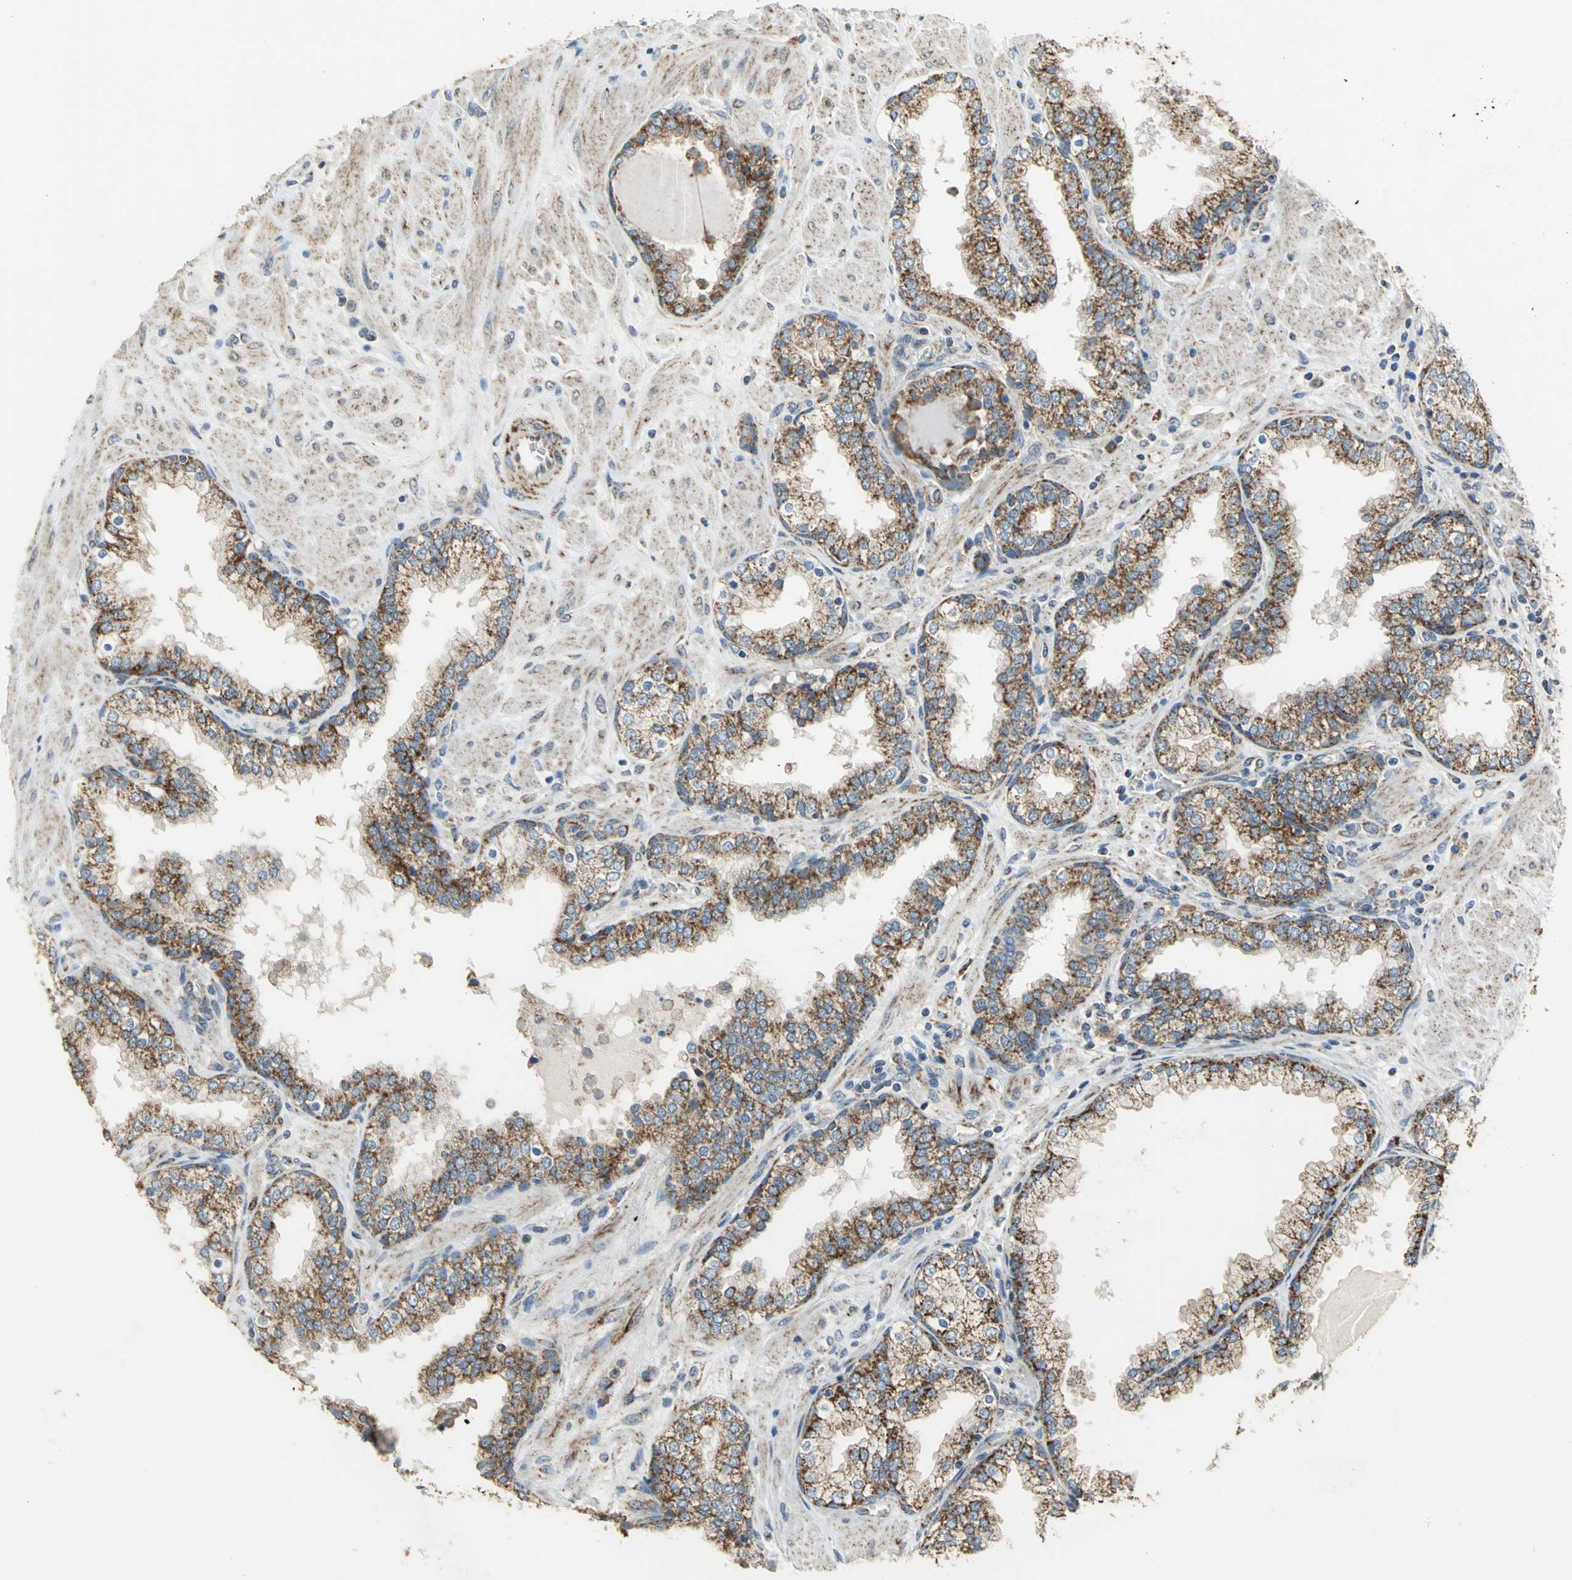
{"staining": {"intensity": "strong", "quantity": ">75%", "location": "cytoplasmic/membranous"}, "tissue": "prostate", "cell_type": "Glandular cells", "image_type": "normal", "snomed": [{"axis": "morphology", "description": "Normal tissue, NOS"}, {"axis": "topography", "description": "Prostate"}], "caption": "The photomicrograph shows immunohistochemical staining of unremarkable prostate. There is strong cytoplasmic/membranous expression is identified in approximately >75% of glandular cells.", "gene": "NDUFB5", "patient": {"sex": "male", "age": 51}}